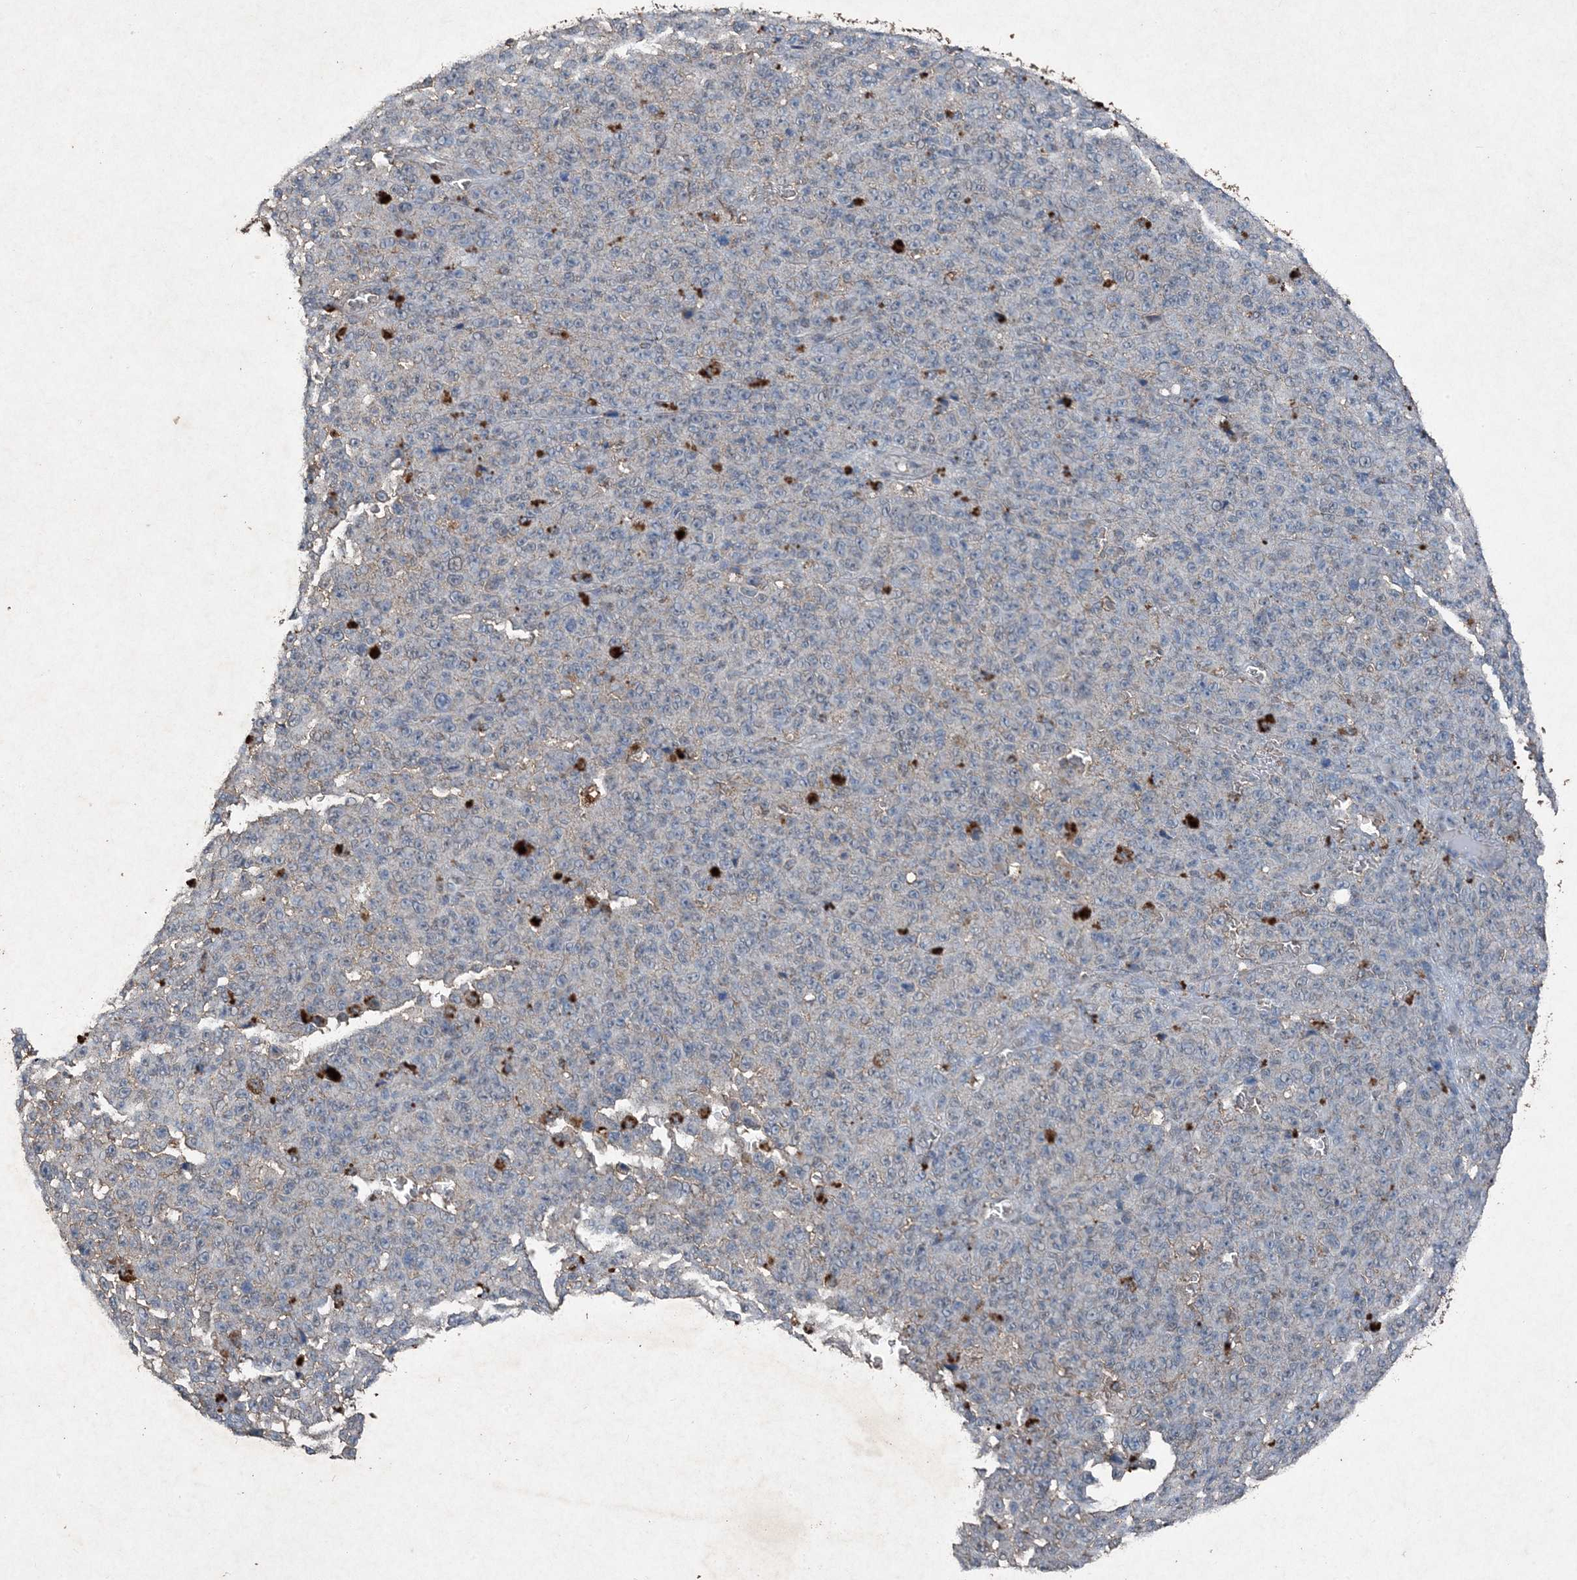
{"staining": {"intensity": "negative", "quantity": "none", "location": "none"}, "tissue": "melanoma", "cell_type": "Tumor cells", "image_type": "cancer", "snomed": [{"axis": "morphology", "description": "Malignant melanoma, NOS"}, {"axis": "topography", "description": "Skin"}], "caption": "A histopathology image of human melanoma is negative for staining in tumor cells. (DAB IHC, high magnification).", "gene": "FCN3", "patient": {"sex": "female", "age": 82}}